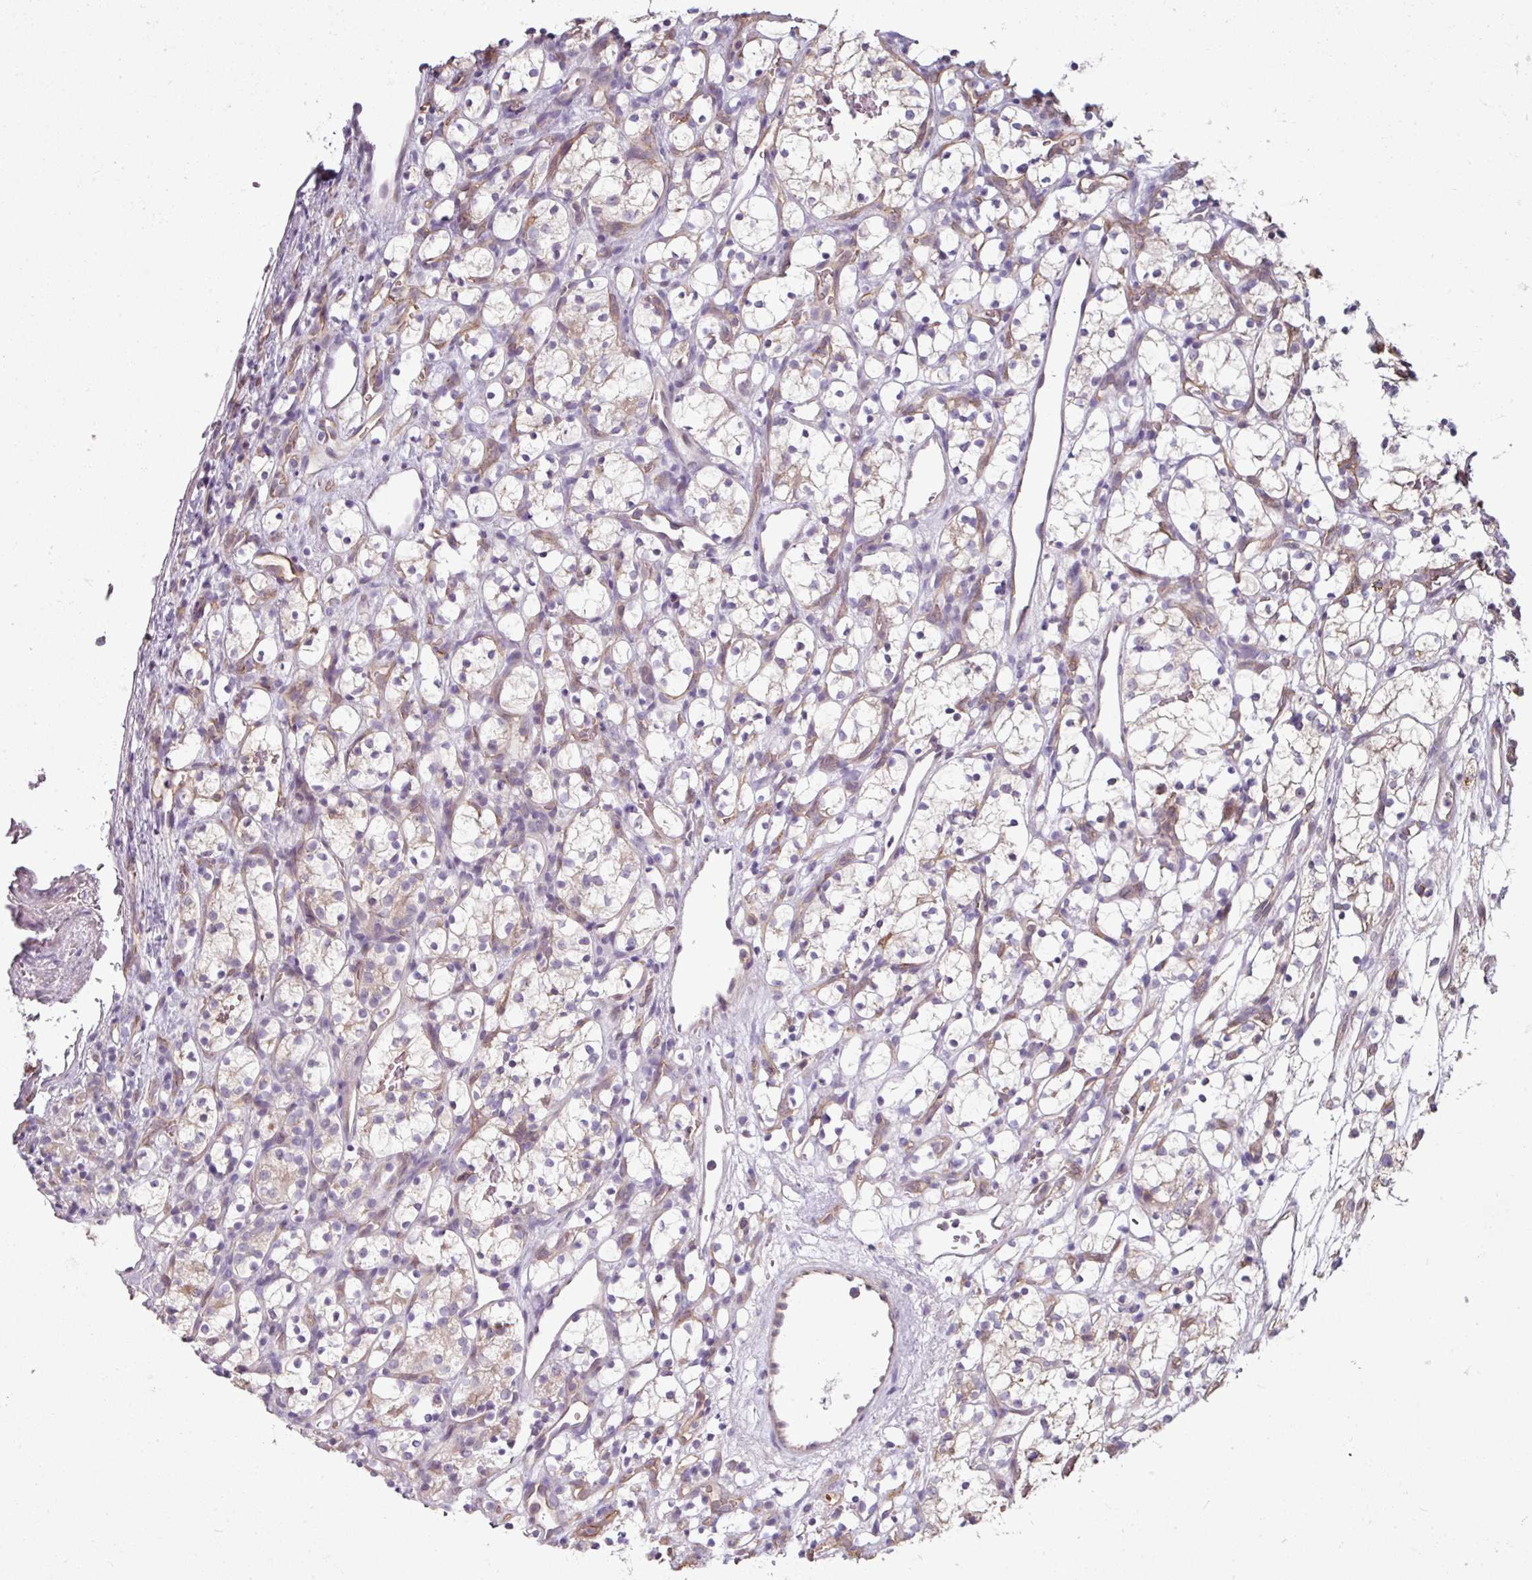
{"staining": {"intensity": "weak", "quantity": "<25%", "location": "cytoplasmic/membranous"}, "tissue": "renal cancer", "cell_type": "Tumor cells", "image_type": "cancer", "snomed": [{"axis": "morphology", "description": "Adenocarcinoma, NOS"}, {"axis": "topography", "description": "Kidney"}], "caption": "Tumor cells are negative for protein expression in human renal cancer (adenocarcinoma).", "gene": "C19orf33", "patient": {"sex": "female", "age": 69}}